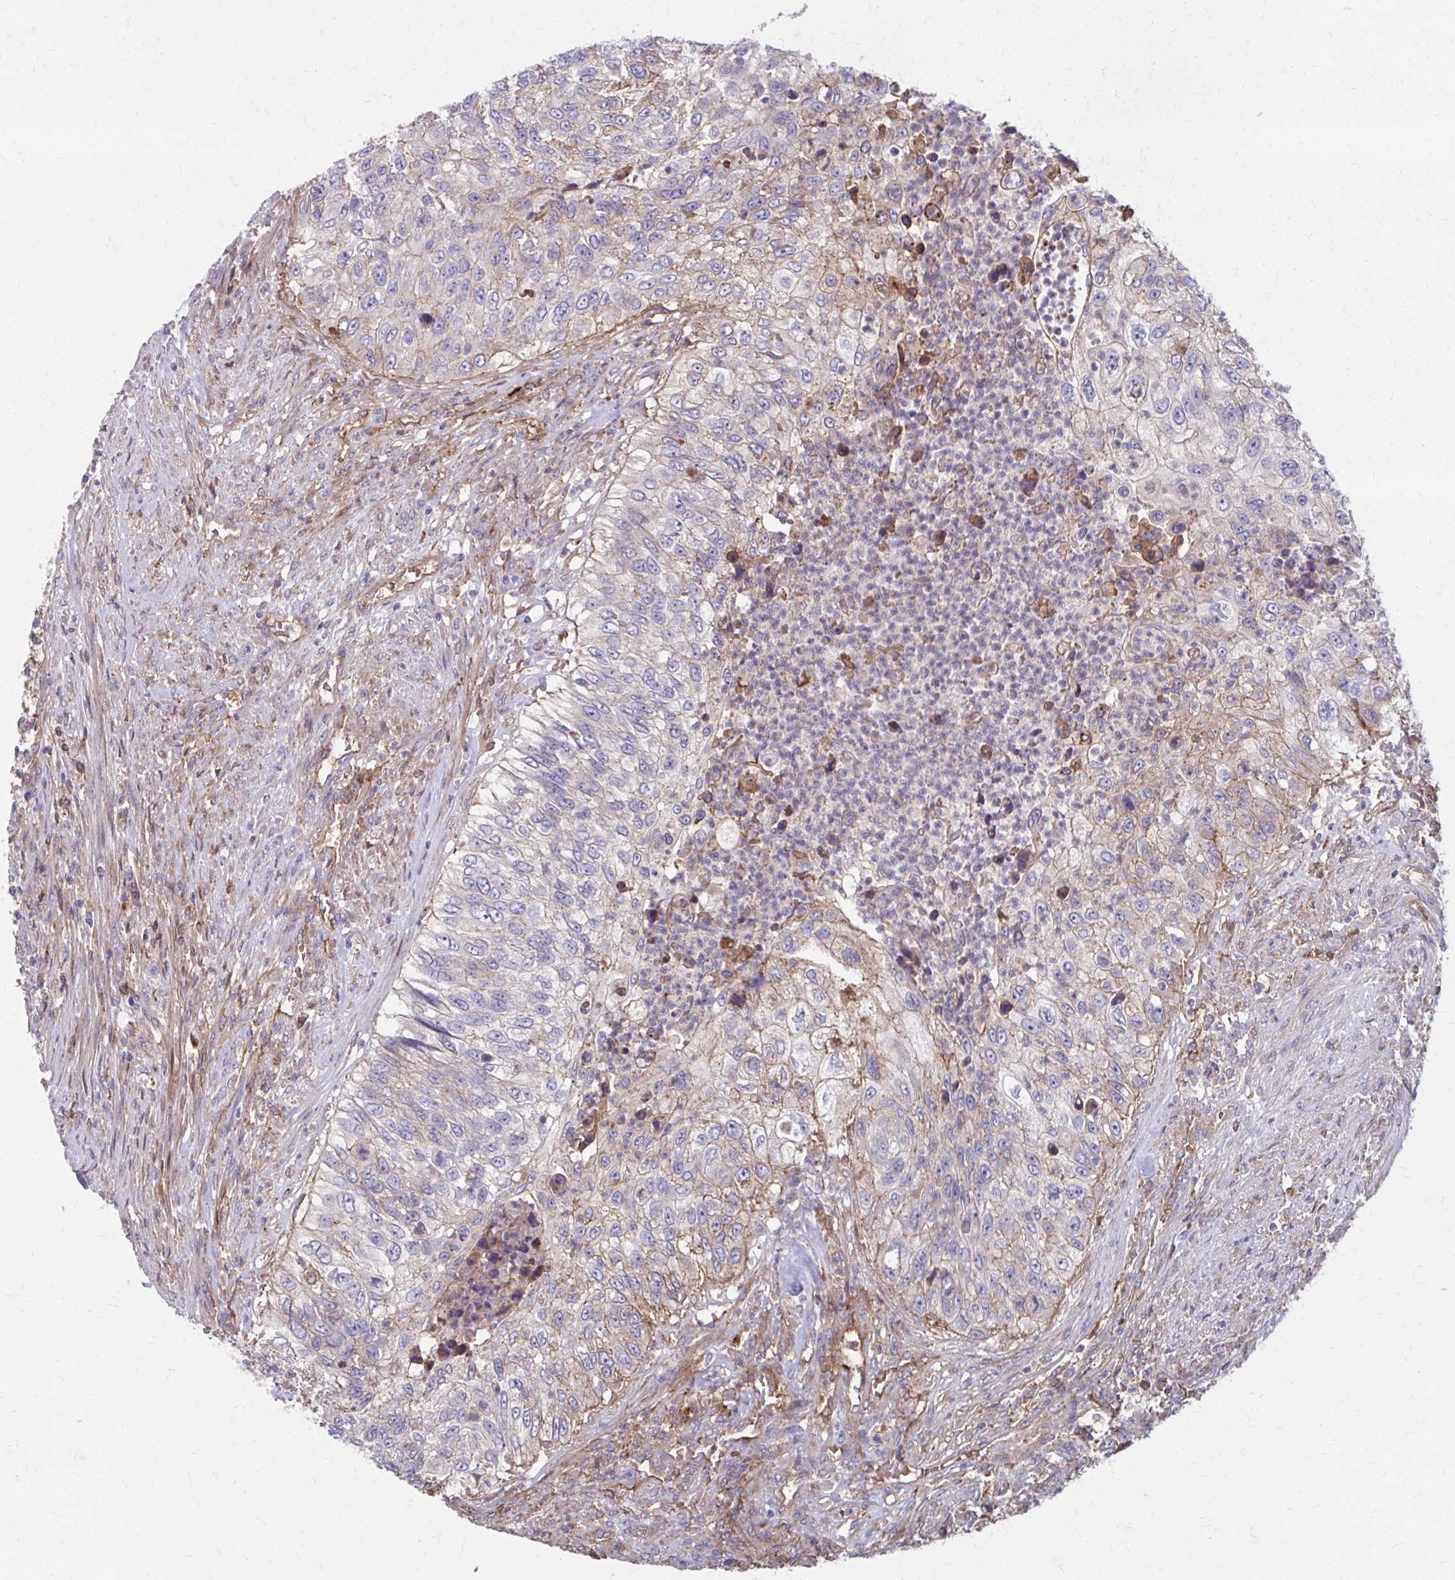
{"staining": {"intensity": "weak", "quantity": "<25%", "location": "cytoplasmic/membranous"}, "tissue": "urothelial cancer", "cell_type": "Tumor cells", "image_type": "cancer", "snomed": [{"axis": "morphology", "description": "Urothelial carcinoma, High grade"}, {"axis": "topography", "description": "Urinary bladder"}], "caption": "Tumor cells are negative for brown protein staining in high-grade urothelial carcinoma. The staining is performed using DAB brown chromogen with nuclei counter-stained in using hematoxylin.", "gene": "MMP14", "patient": {"sex": "female", "age": 60}}